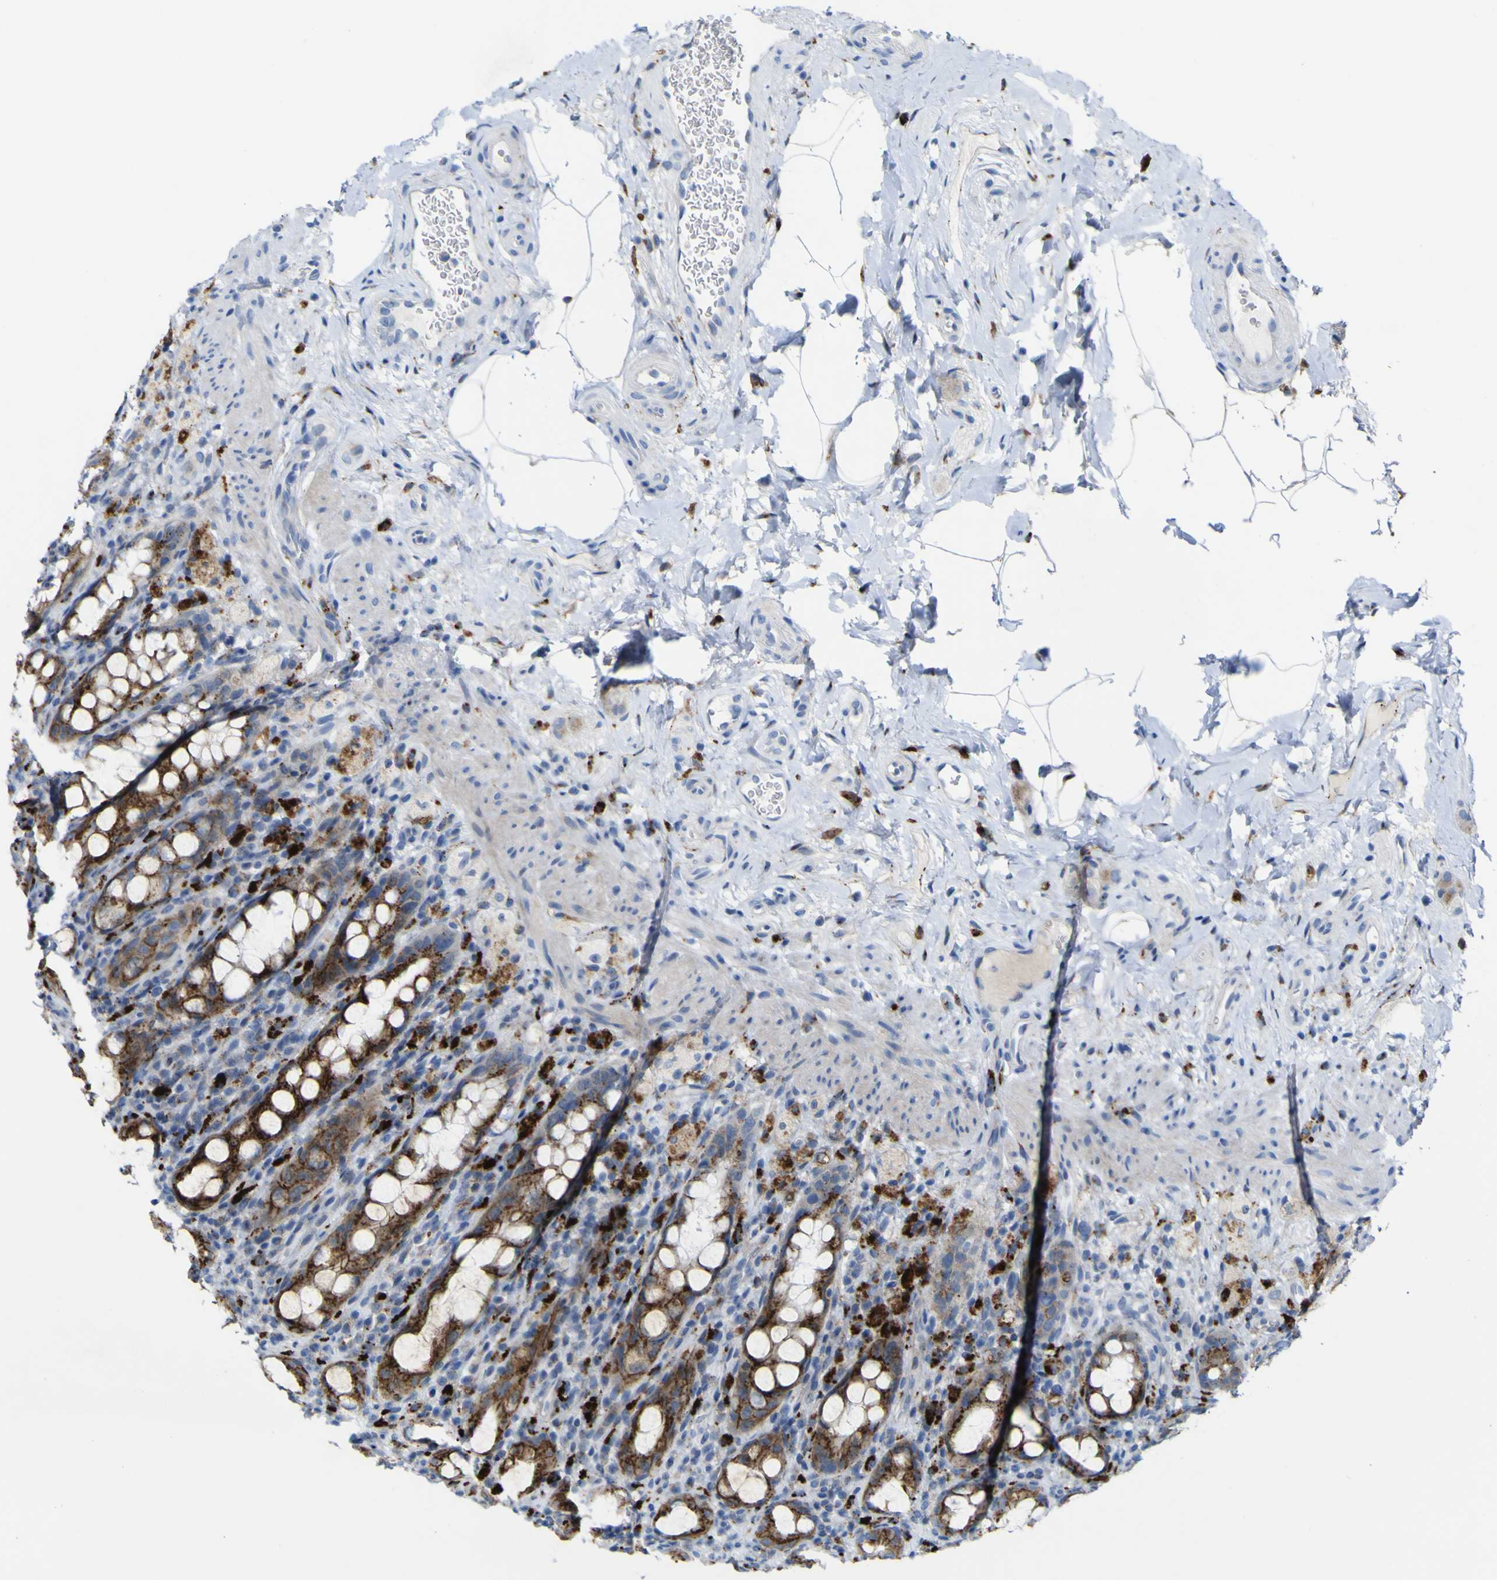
{"staining": {"intensity": "strong", "quantity": ">75%", "location": "cytoplasmic/membranous"}, "tissue": "rectum", "cell_type": "Glandular cells", "image_type": "normal", "snomed": [{"axis": "morphology", "description": "Normal tissue, NOS"}, {"axis": "topography", "description": "Rectum"}], "caption": "Immunohistochemistry staining of normal rectum, which shows high levels of strong cytoplasmic/membranous positivity in approximately >75% of glandular cells indicating strong cytoplasmic/membranous protein positivity. The staining was performed using DAB (3,3'-diaminobenzidine) (brown) for protein detection and nuclei were counterstained in hematoxylin (blue).", "gene": "PTPRF", "patient": {"sex": "male", "age": 44}}